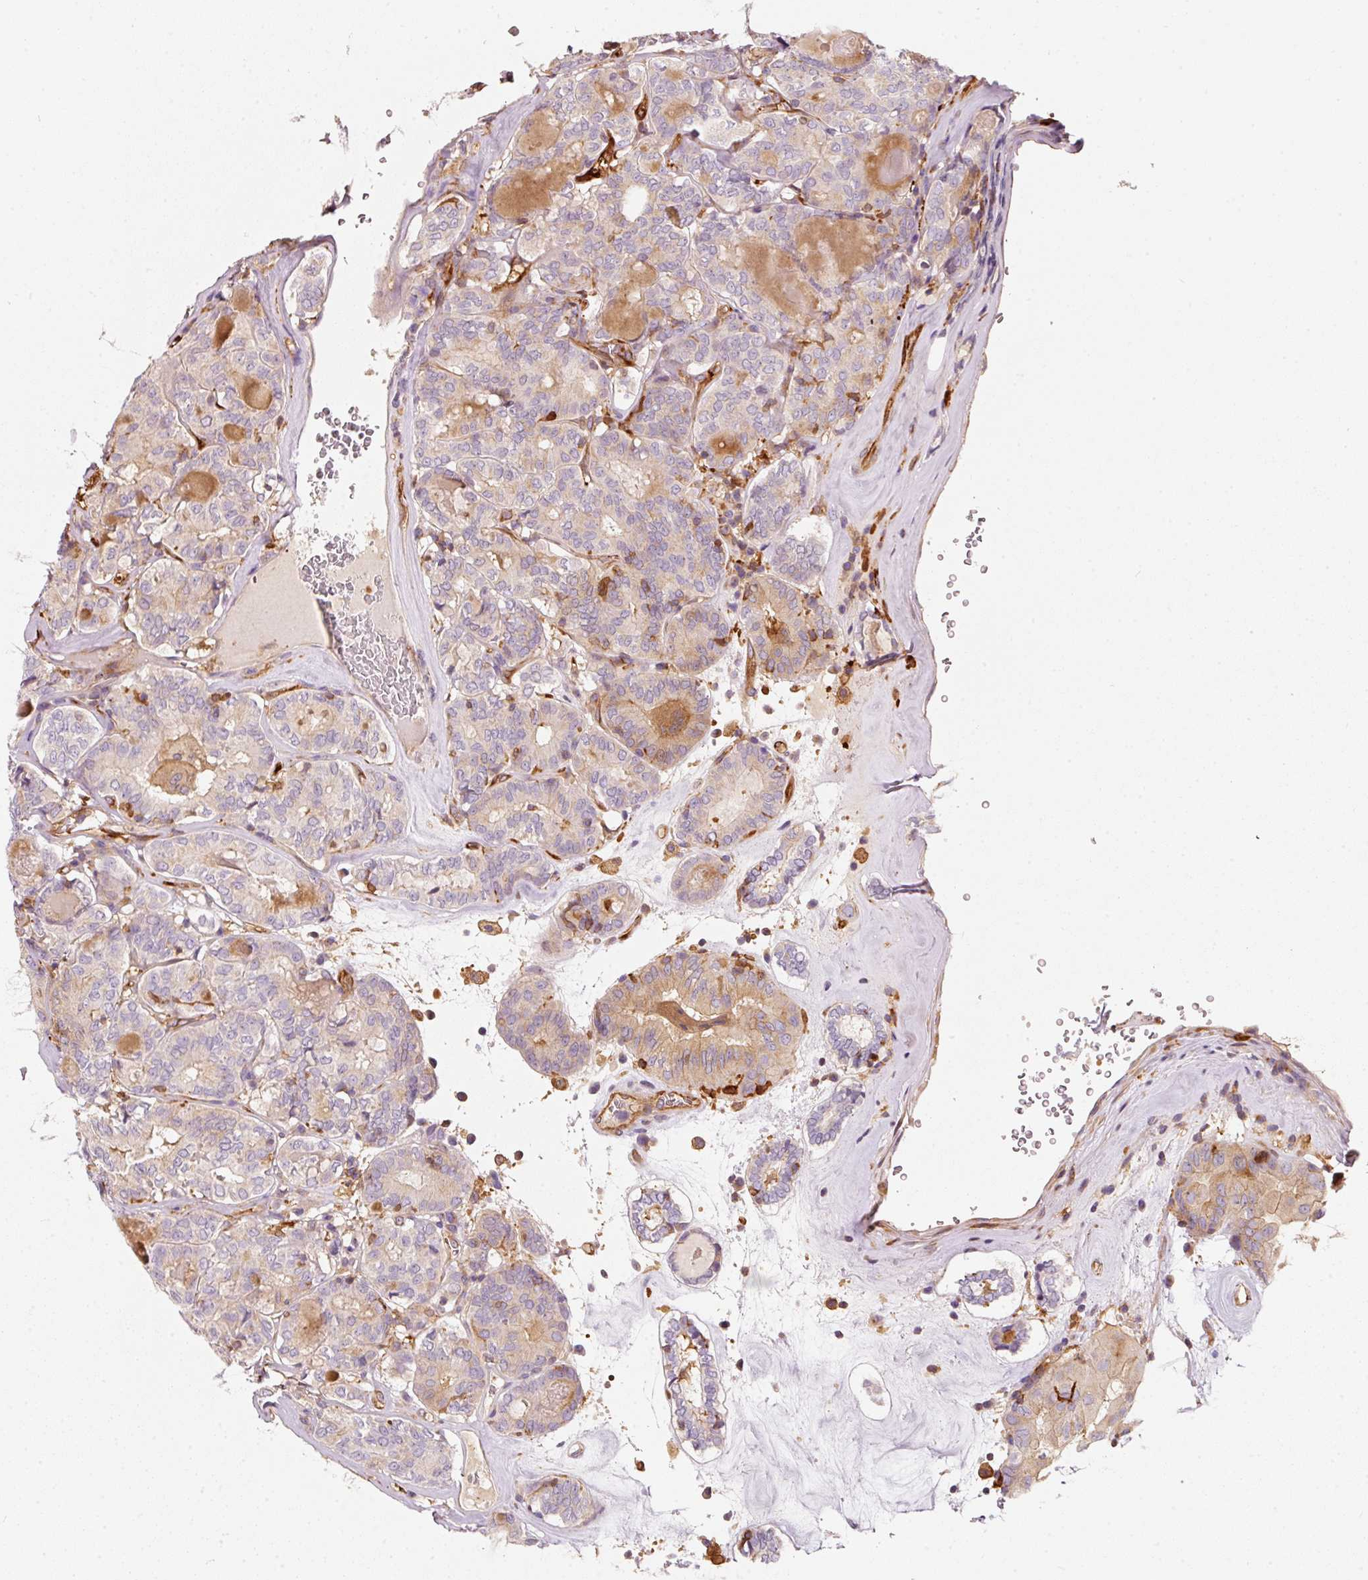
{"staining": {"intensity": "moderate", "quantity": "<25%", "location": "cytoplasmic/membranous"}, "tissue": "thyroid cancer", "cell_type": "Tumor cells", "image_type": "cancer", "snomed": [{"axis": "morphology", "description": "Papillary adenocarcinoma, NOS"}, {"axis": "topography", "description": "Thyroid gland"}], "caption": "This is an image of immunohistochemistry (IHC) staining of thyroid cancer, which shows moderate positivity in the cytoplasmic/membranous of tumor cells.", "gene": "IQGAP2", "patient": {"sex": "female", "age": 72}}